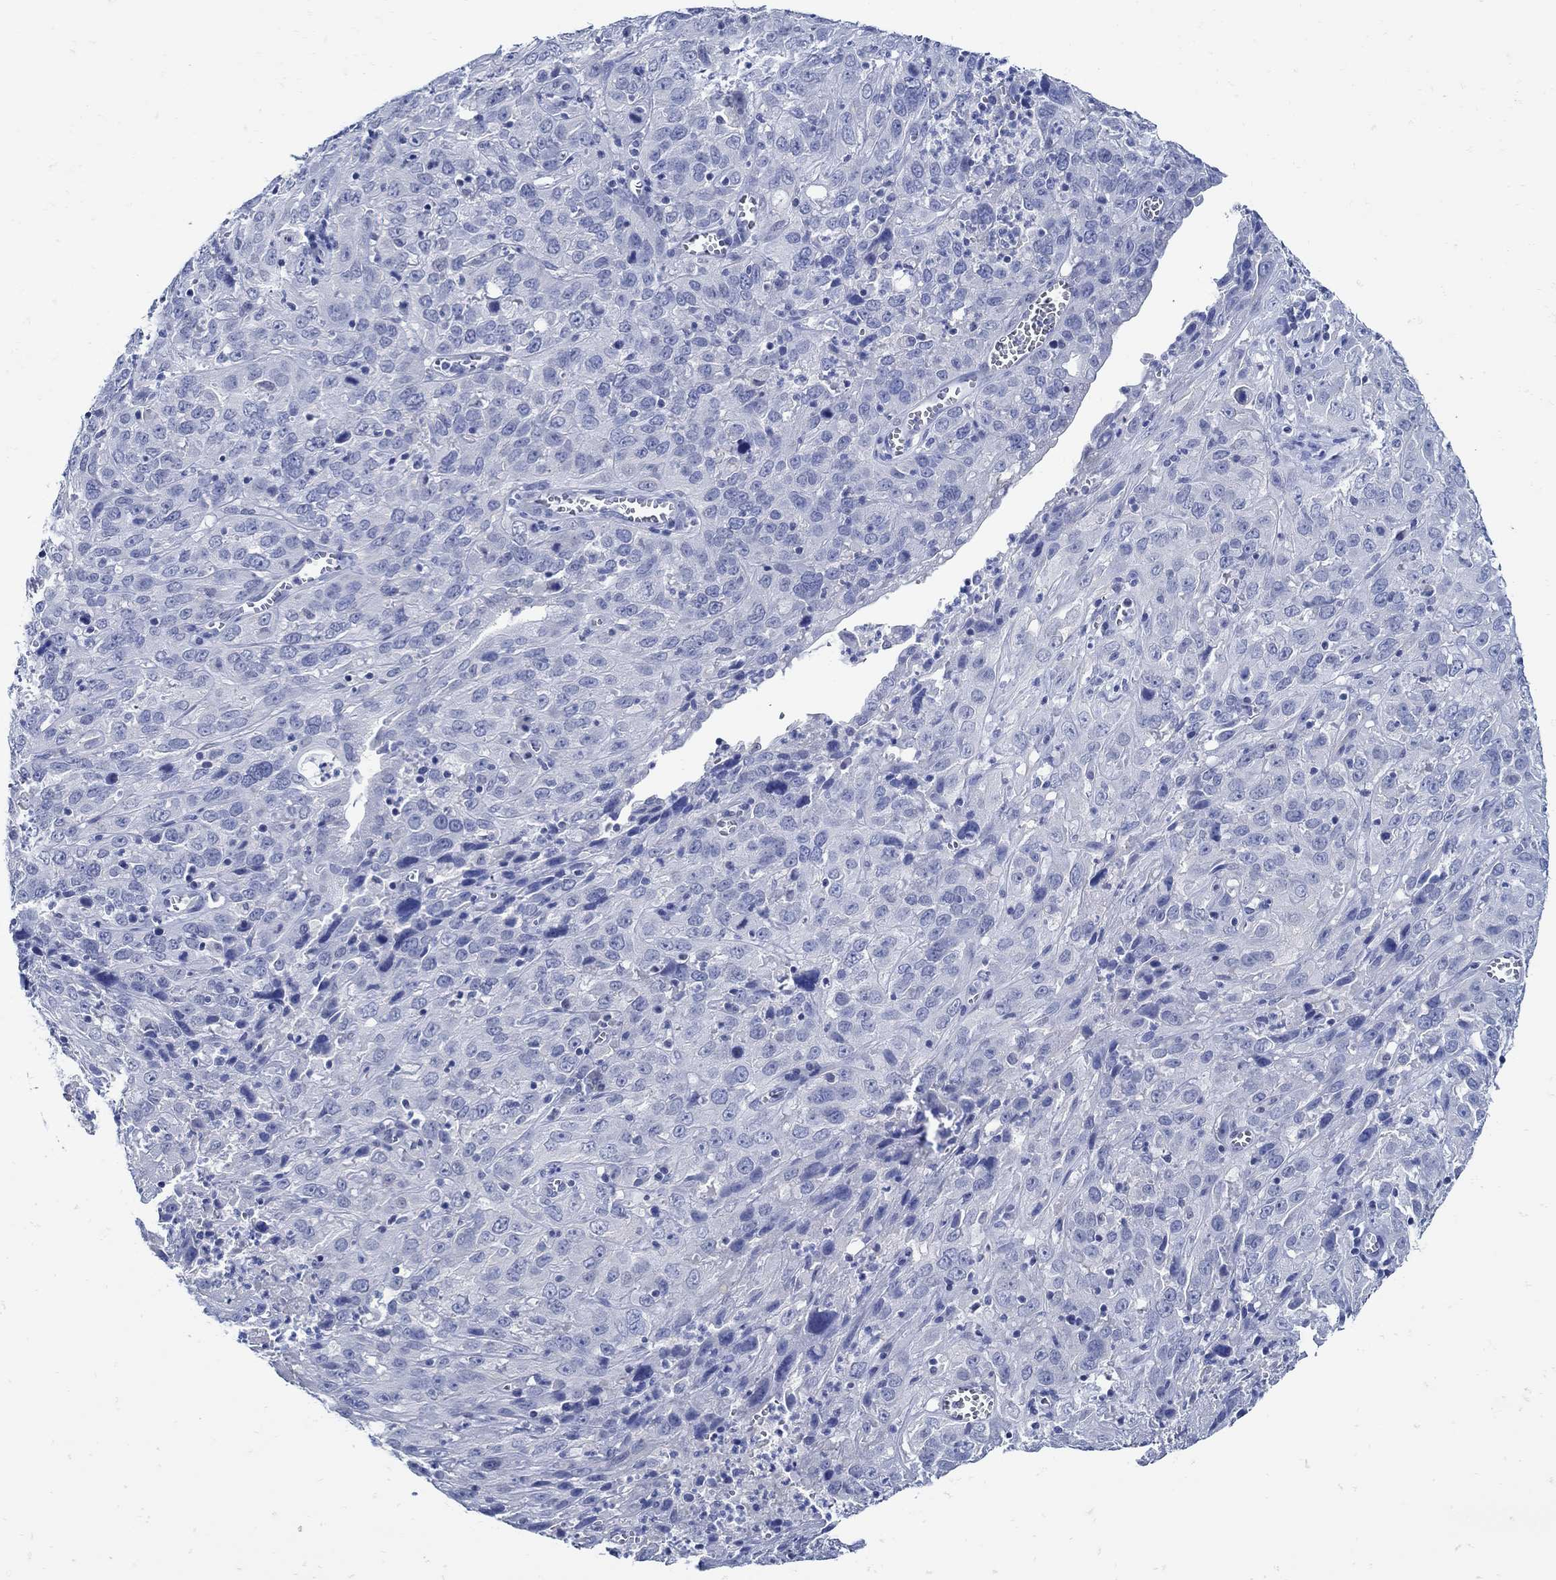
{"staining": {"intensity": "negative", "quantity": "none", "location": "none"}, "tissue": "cervical cancer", "cell_type": "Tumor cells", "image_type": "cancer", "snomed": [{"axis": "morphology", "description": "Squamous cell carcinoma, NOS"}, {"axis": "topography", "description": "Cervix"}], "caption": "The photomicrograph demonstrates no staining of tumor cells in cervical cancer (squamous cell carcinoma). Nuclei are stained in blue.", "gene": "NOS1", "patient": {"sex": "female", "age": 32}}